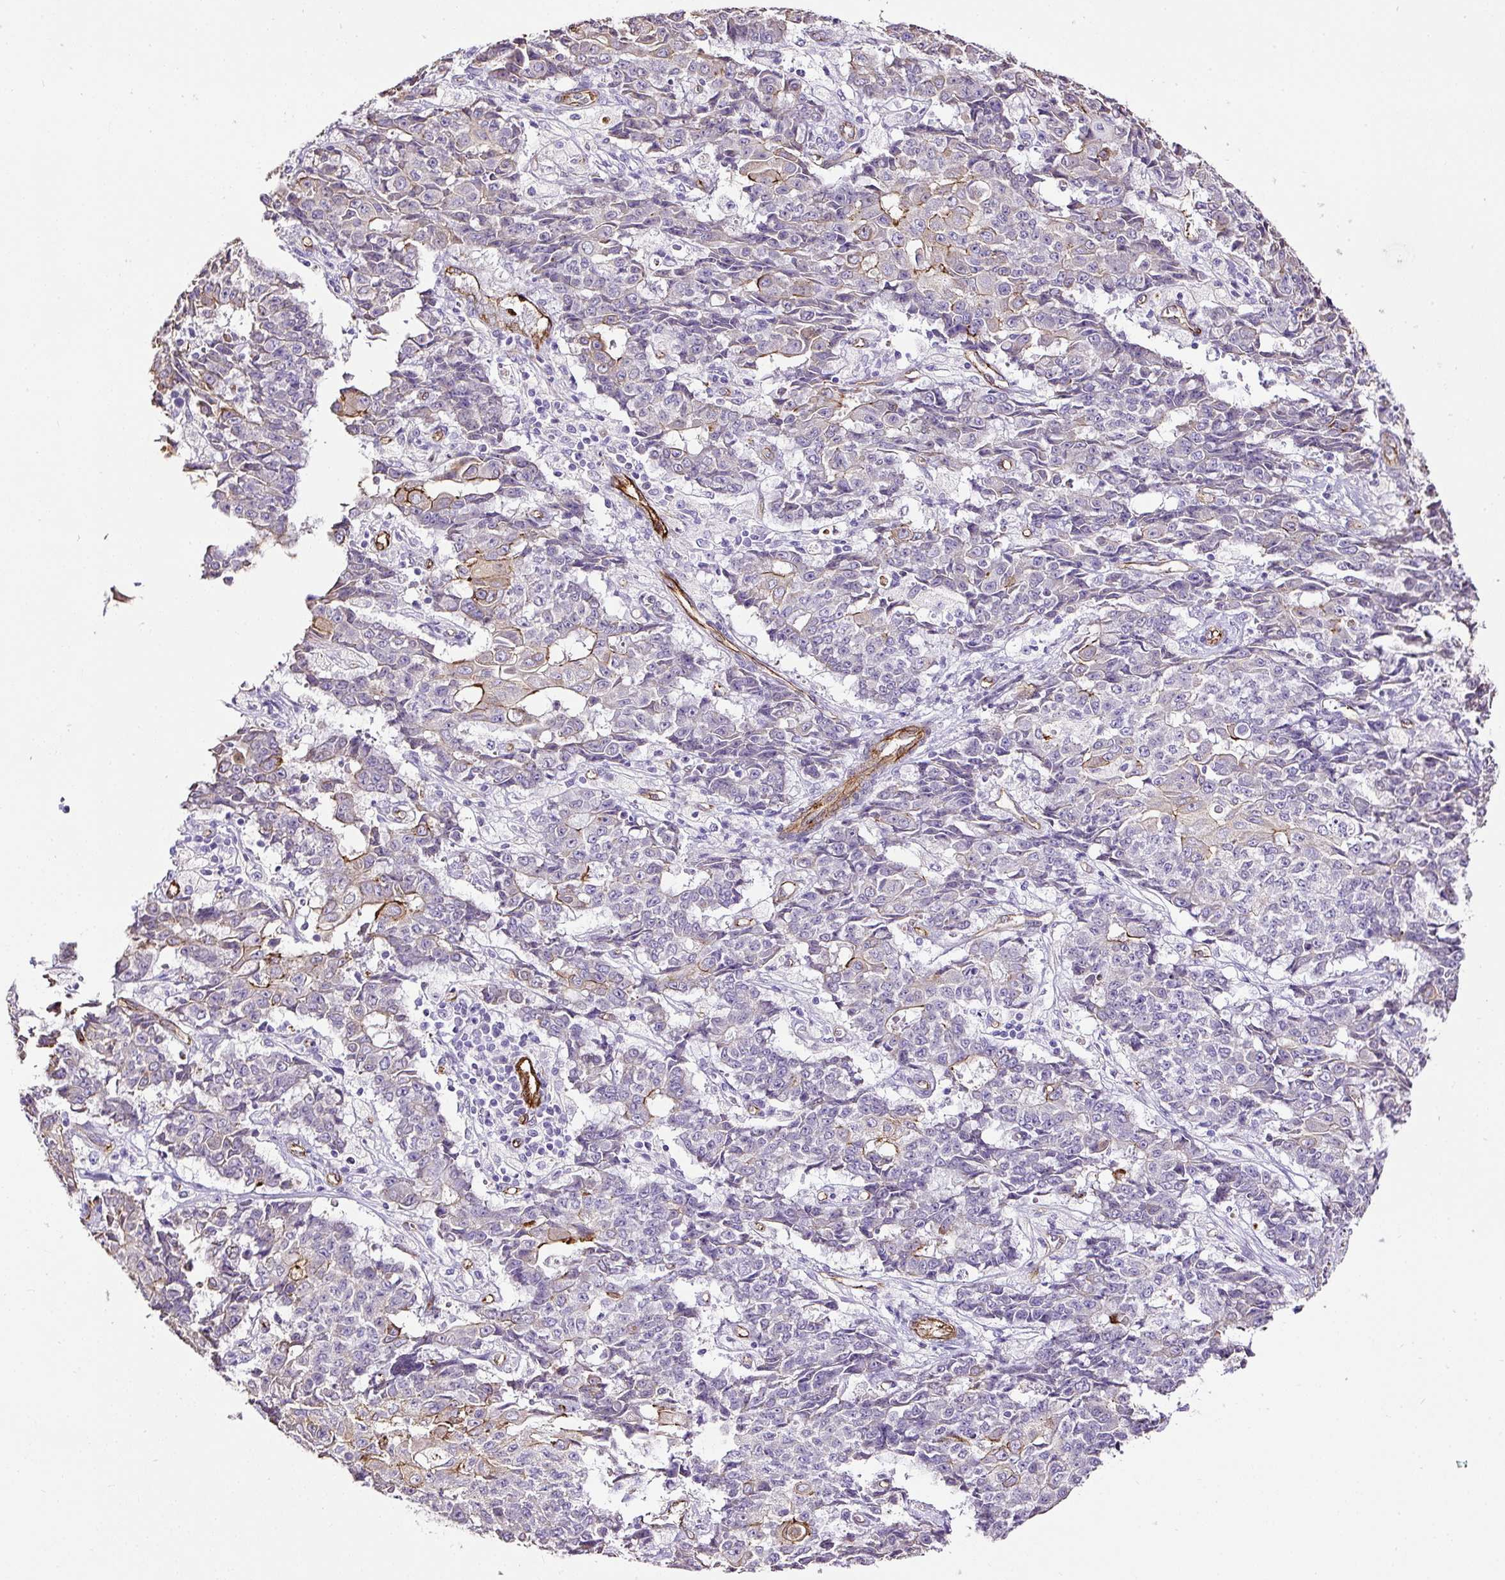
{"staining": {"intensity": "moderate", "quantity": "<25%", "location": "cytoplasmic/membranous"}, "tissue": "ovarian cancer", "cell_type": "Tumor cells", "image_type": "cancer", "snomed": [{"axis": "morphology", "description": "Carcinoma, endometroid"}, {"axis": "topography", "description": "Ovary"}], "caption": "IHC (DAB) staining of human ovarian endometroid carcinoma exhibits moderate cytoplasmic/membranous protein positivity in approximately <25% of tumor cells. The staining was performed using DAB (3,3'-diaminobenzidine), with brown indicating positive protein expression. Nuclei are stained blue with hematoxylin.", "gene": "MAGEB16", "patient": {"sex": "female", "age": 42}}